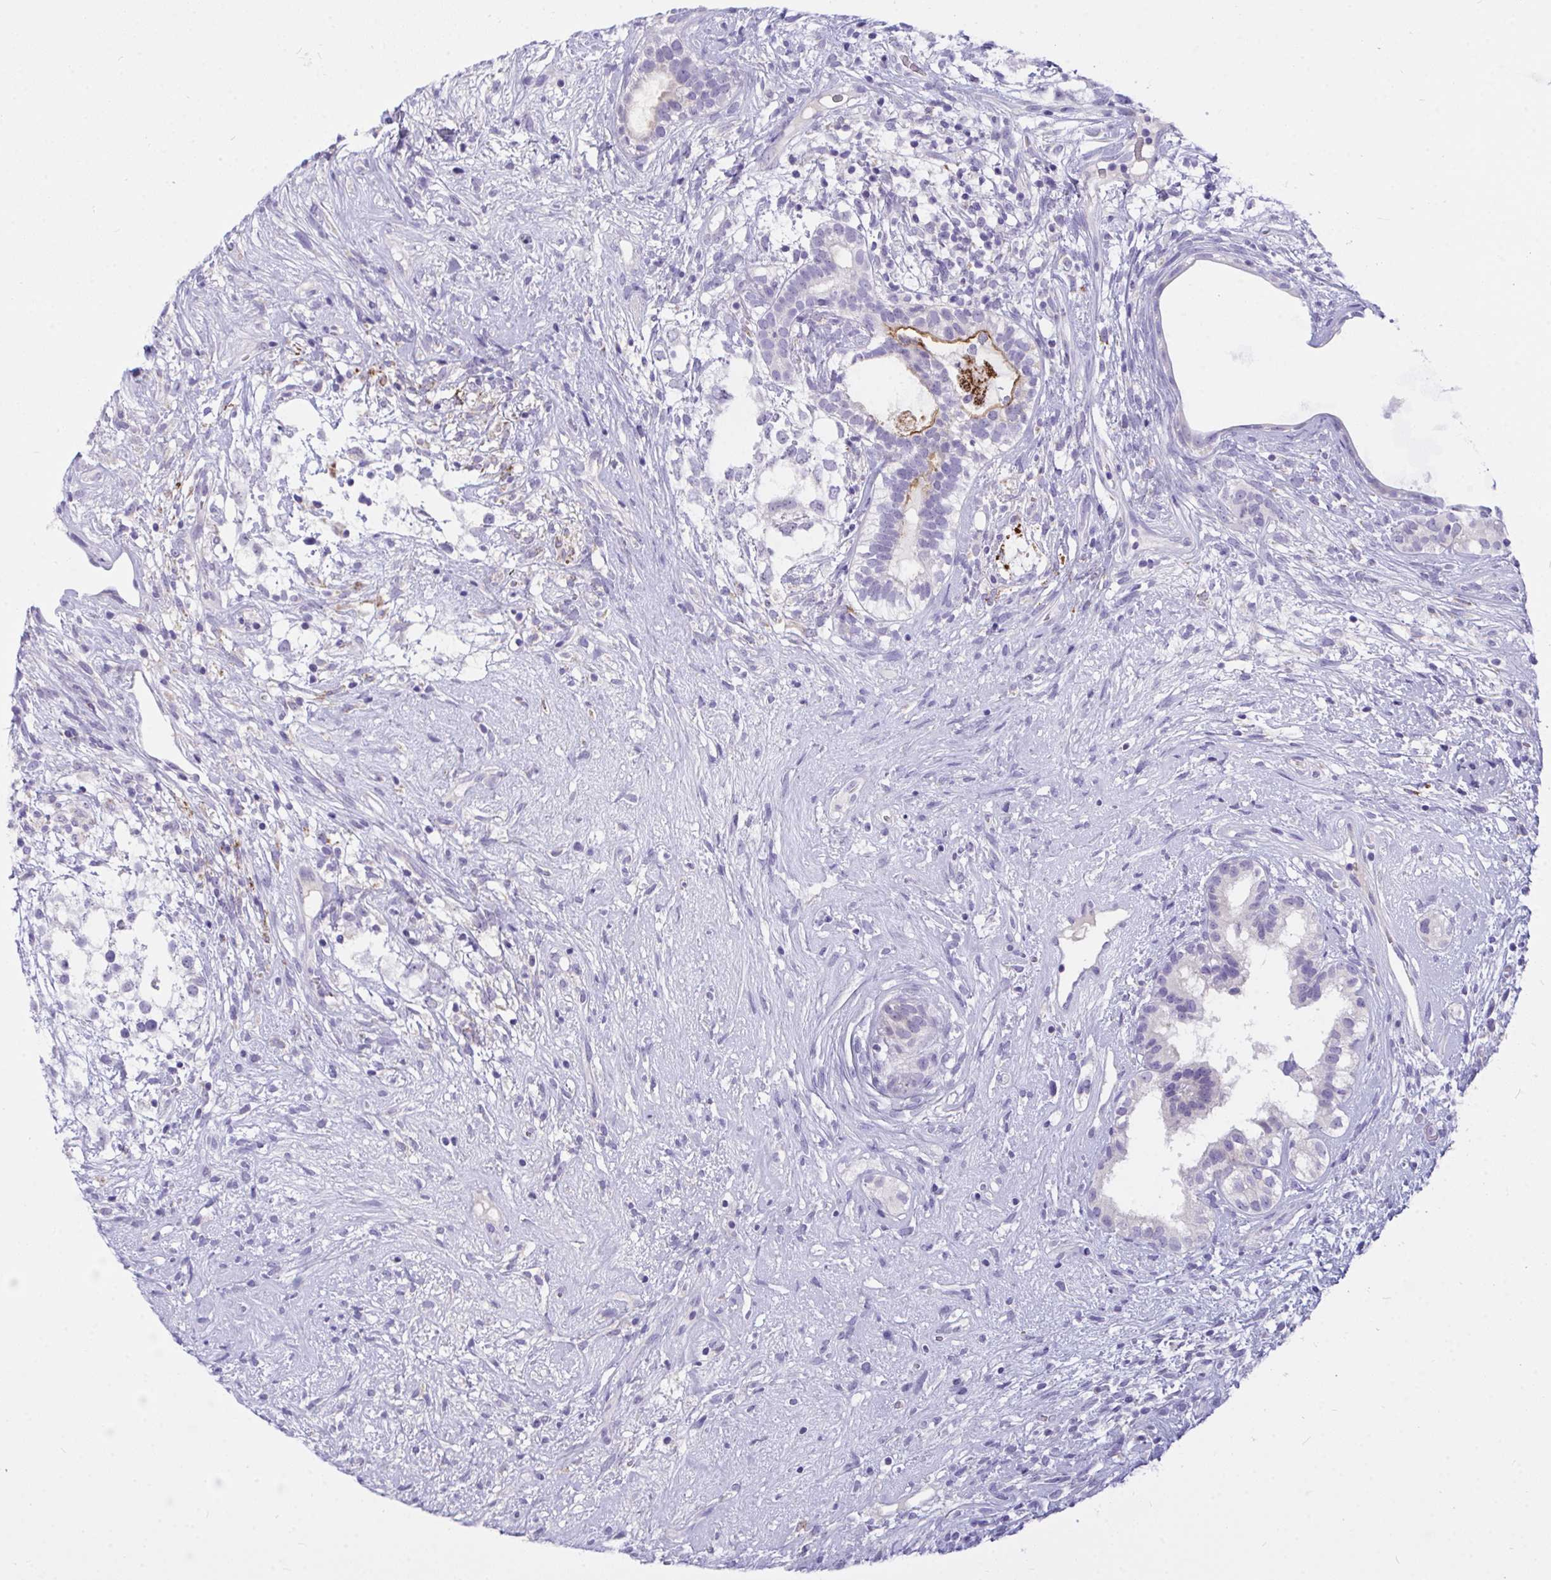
{"staining": {"intensity": "moderate", "quantity": "<25%", "location": "cytoplasmic/membranous"}, "tissue": "testis cancer", "cell_type": "Tumor cells", "image_type": "cancer", "snomed": [{"axis": "morphology", "description": "Seminoma, NOS"}, {"axis": "morphology", "description": "Carcinoma, Embryonal, NOS"}, {"axis": "topography", "description": "Testis"}], "caption": "The micrograph reveals staining of embryonal carcinoma (testis), revealing moderate cytoplasmic/membranous protein positivity (brown color) within tumor cells. (IHC, brightfield microscopy, high magnification).", "gene": "SEMA6B", "patient": {"sex": "male", "age": 41}}